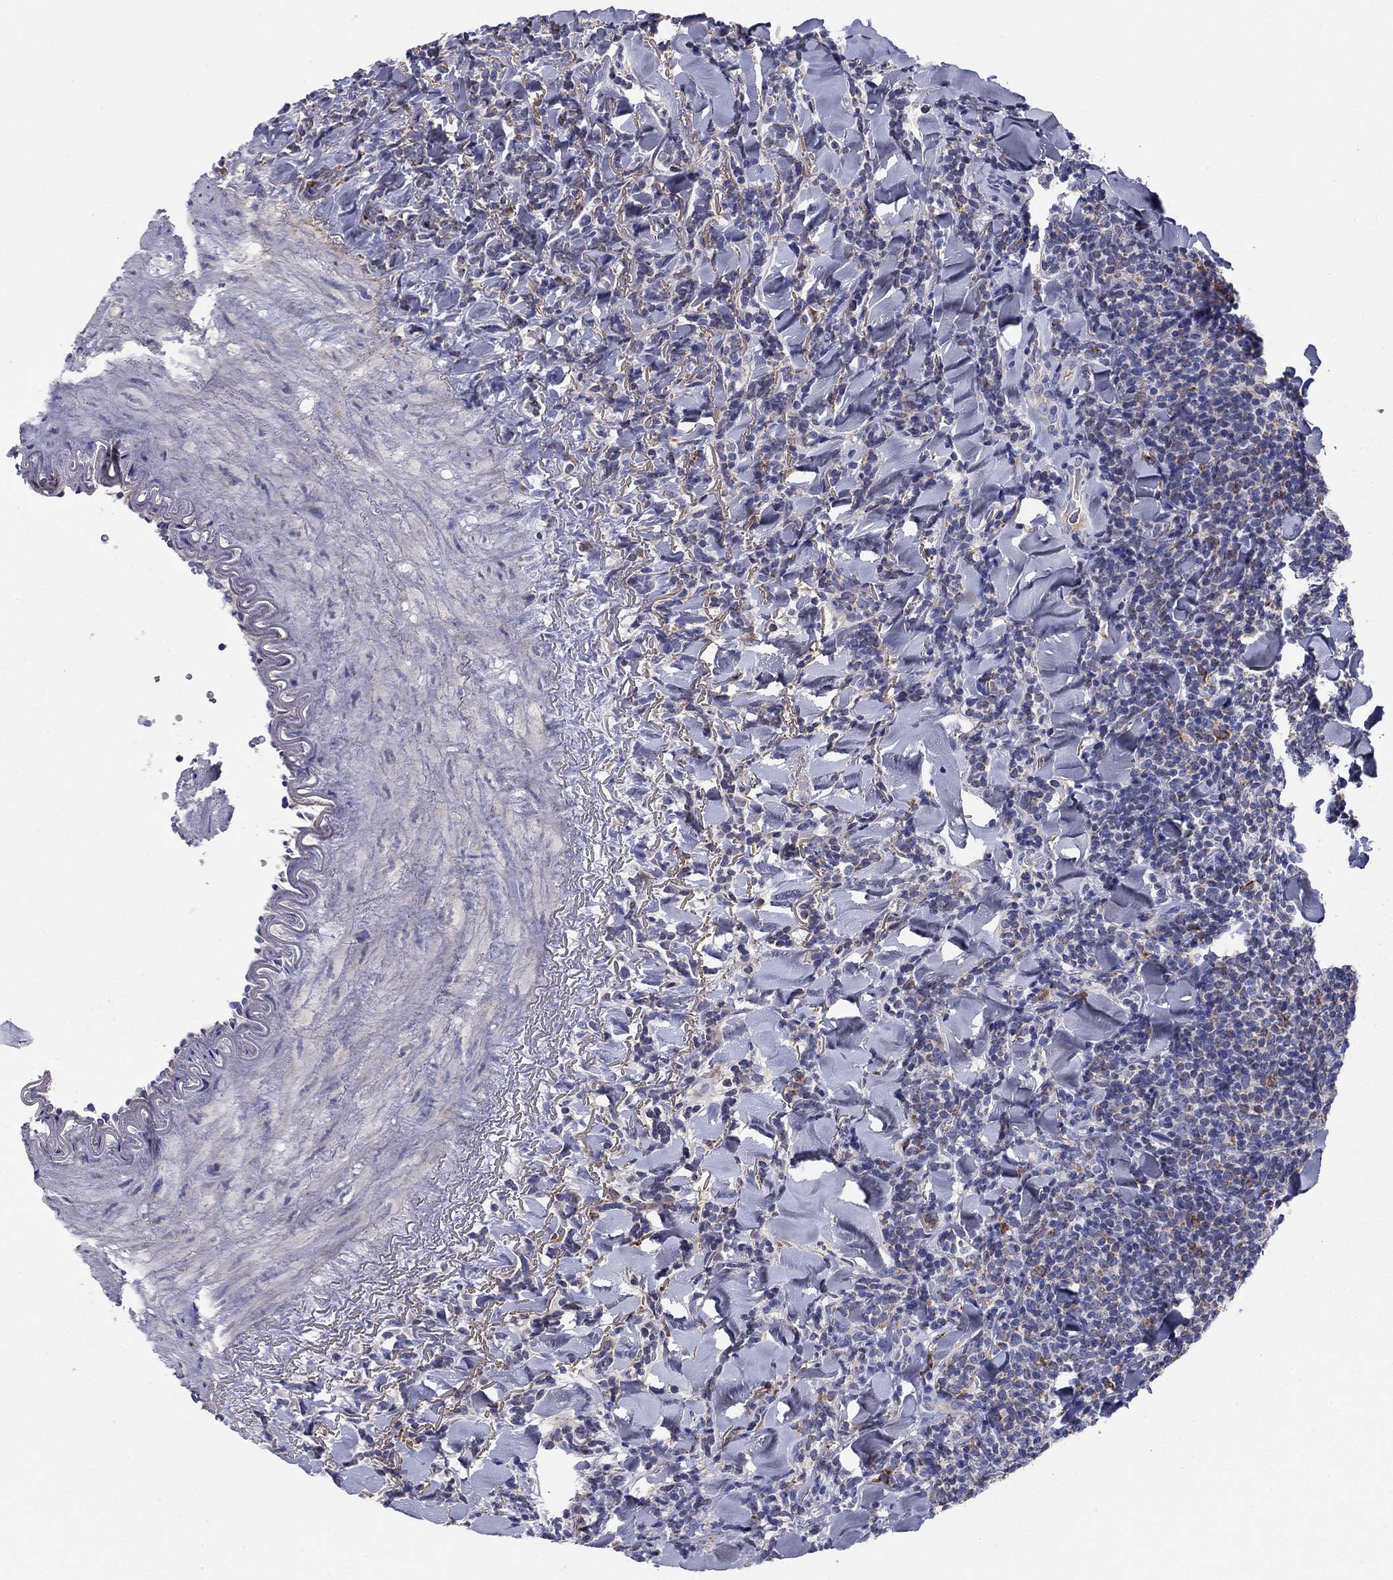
{"staining": {"intensity": "negative", "quantity": "none", "location": "none"}, "tissue": "lymphoma", "cell_type": "Tumor cells", "image_type": "cancer", "snomed": [{"axis": "morphology", "description": "Malignant lymphoma, non-Hodgkin's type, Low grade"}, {"axis": "topography", "description": "Lymph node"}], "caption": "There is no significant expression in tumor cells of malignant lymphoma, non-Hodgkin's type (low-grade).", "gene": "PTGDS", "patient": {"sex": "female", "age": 56}}